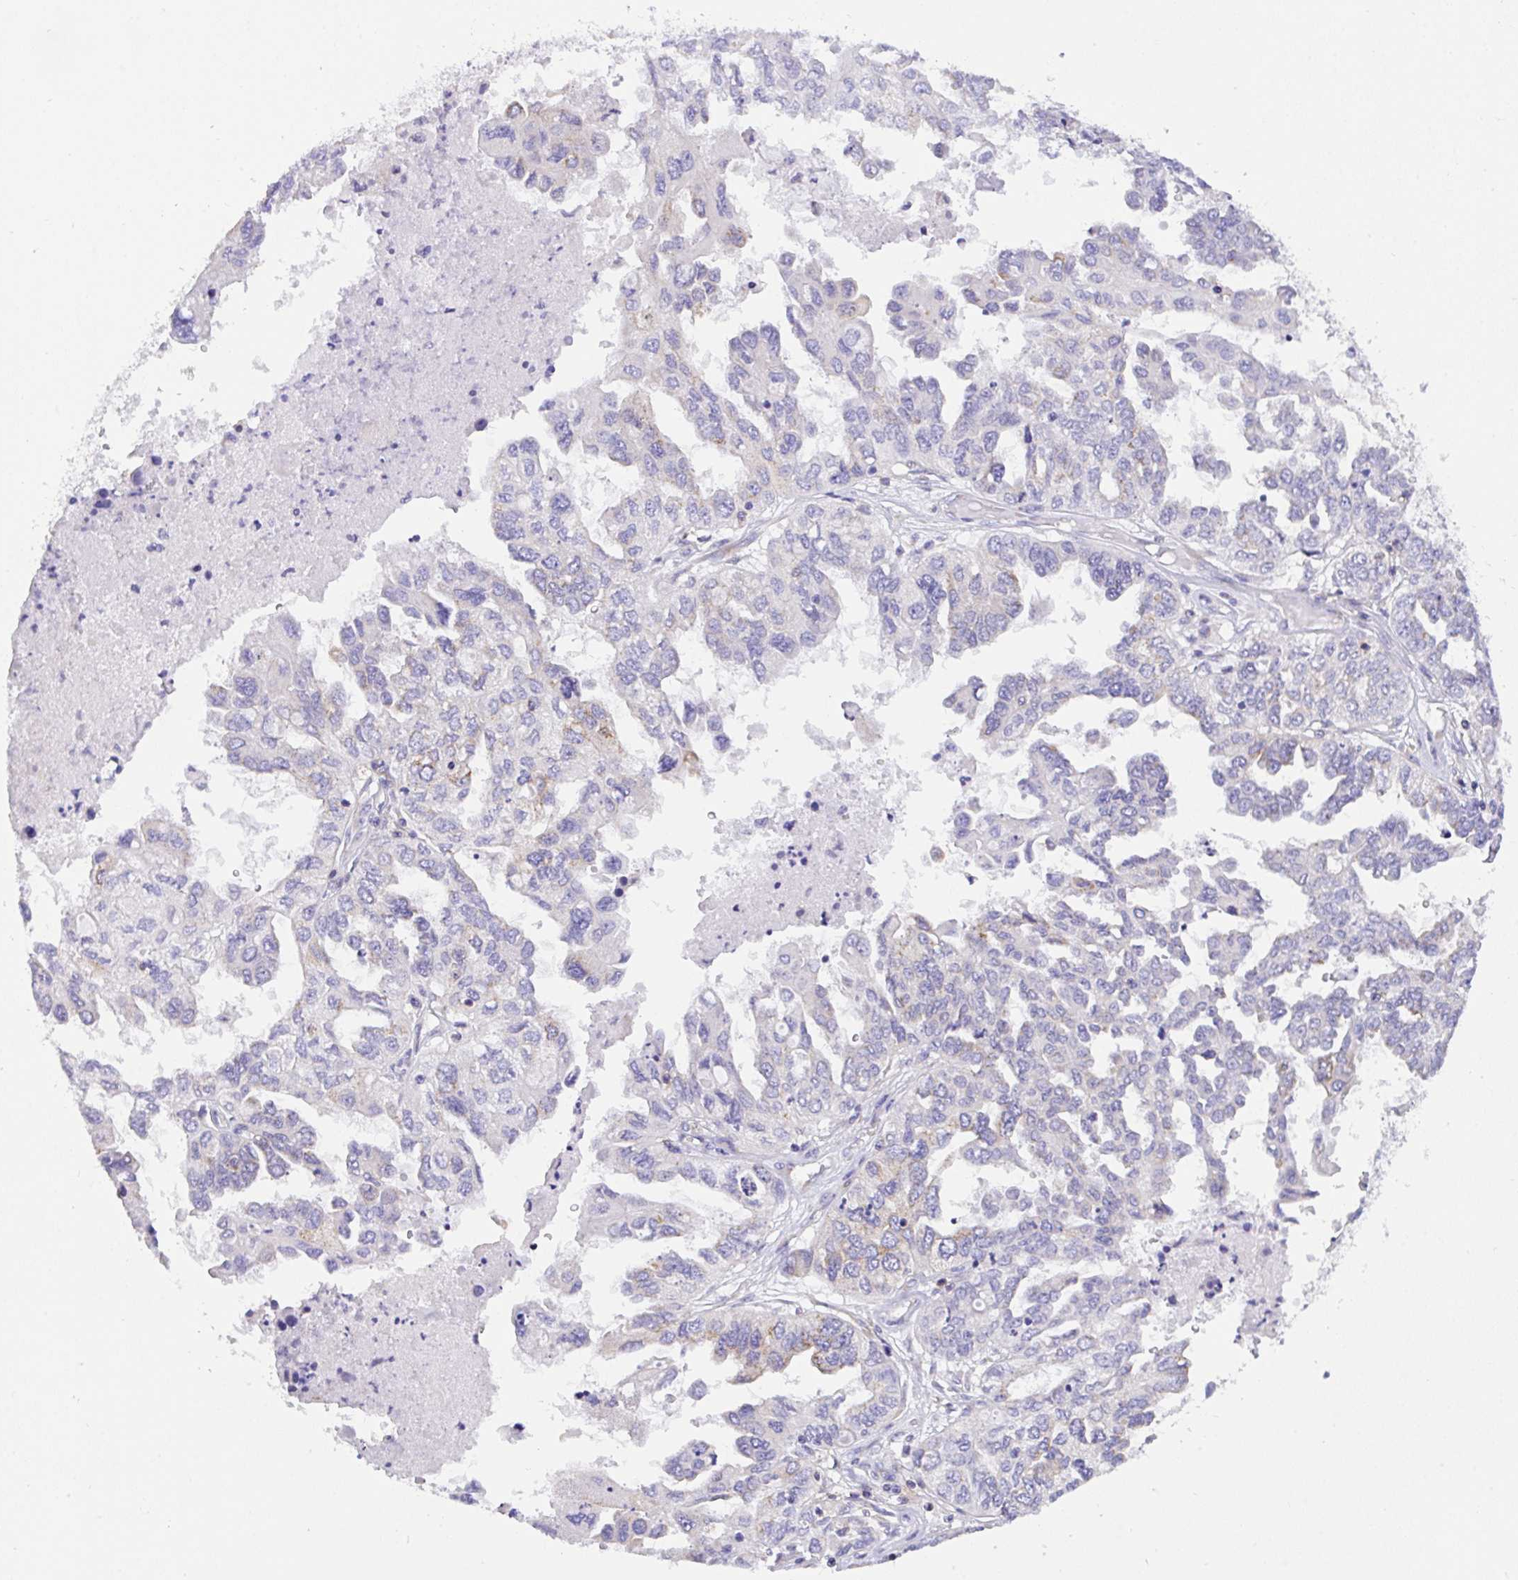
{"staining": {"intensity": "weak", "quantity": "<25%", "location": "cytoplasmic/membranous"}, "tissue": "ovarian cancer", "cell_type": "Tumor cells", "image_type": "cancer", "snomed": [{"axis": "morphology", "description": "Cystadenocarcinoma, serous, NOS"}, {"axis": "topography", "description": "Ovary"}], "caption": "A histopathology image of ovarian cancer (serous cystadenocarcinoma) stained for a protein shows no brown staining in tumor cells. (DAB (3,3'-diaminobenzidine) IHC with hematoxylin counter stain).", "gene": "MIA3", "patient": {"sex": "female", "age": 53}}